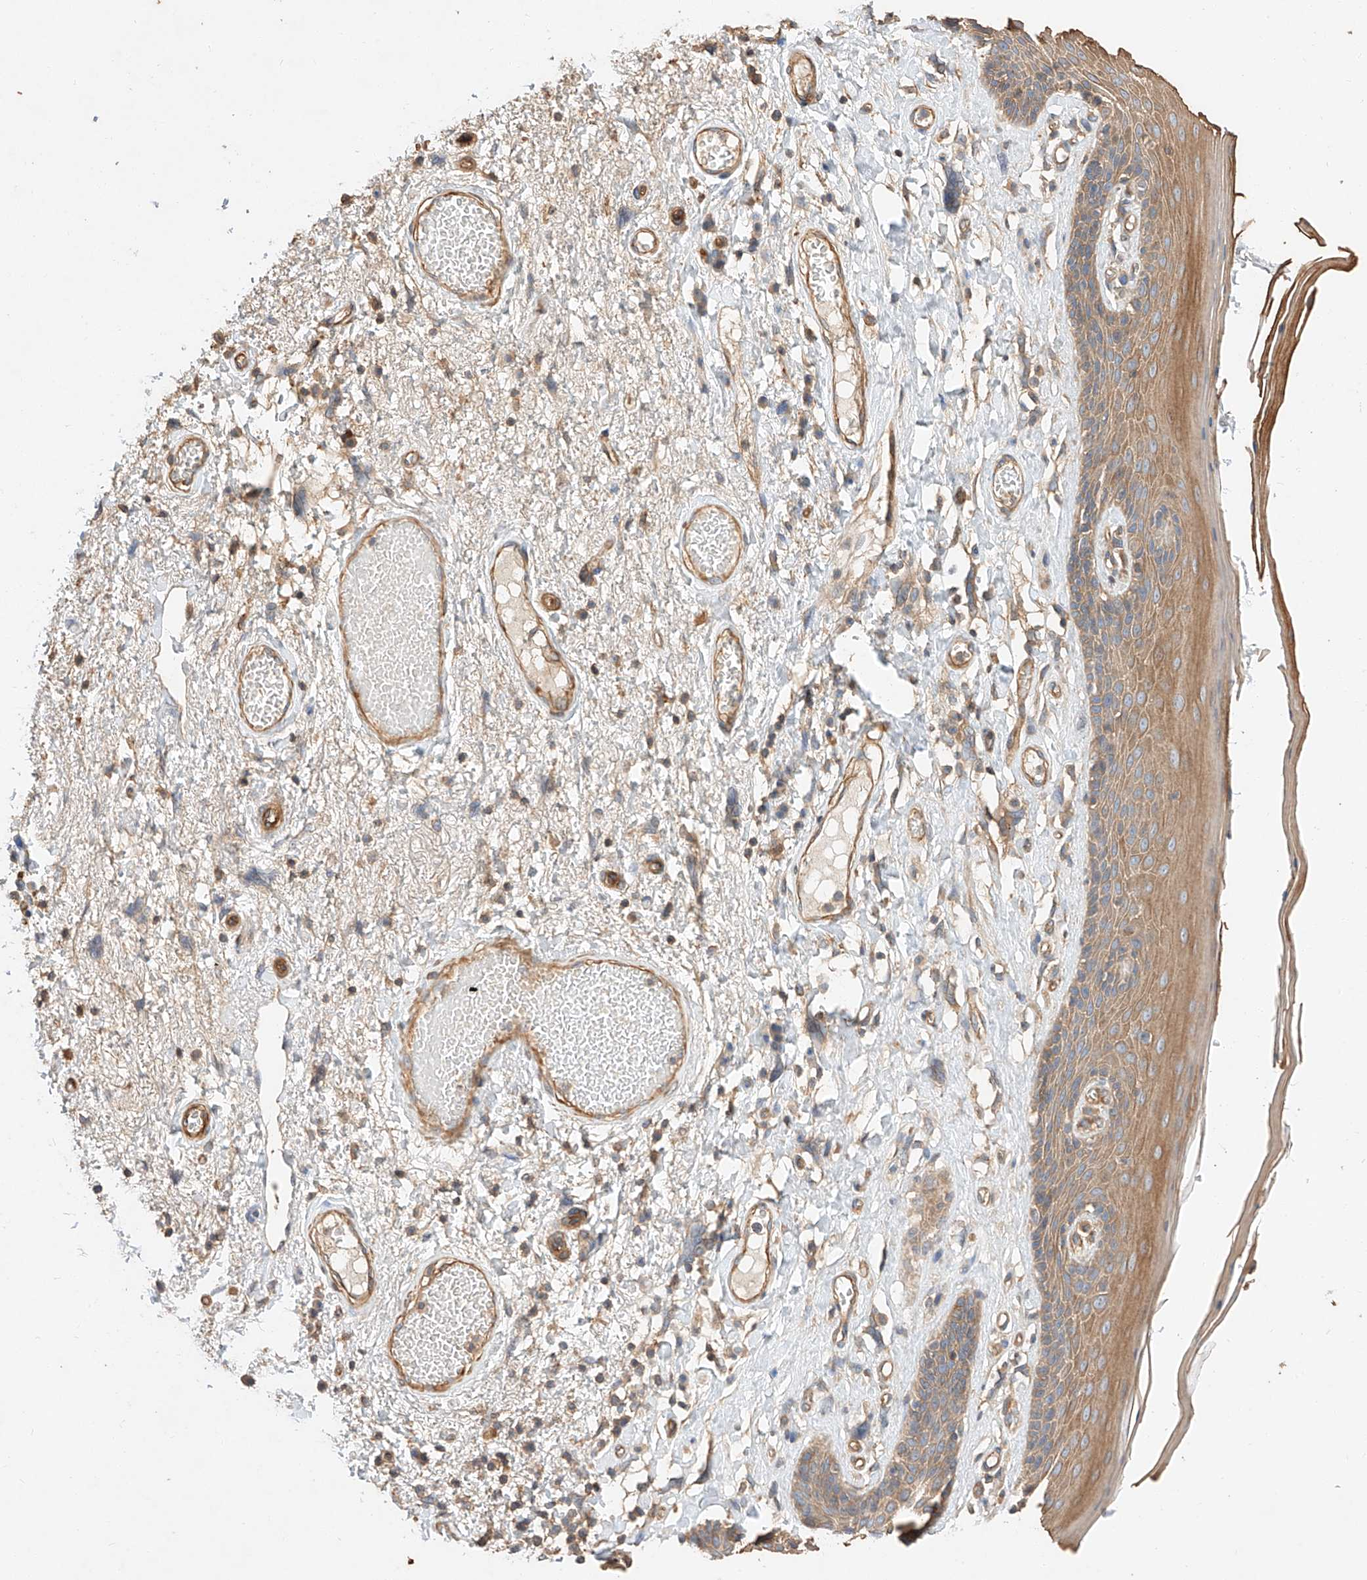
{"staining": {"intensity": "moderate", "quantity": ">75%", "location": "cytoplasmic/membranous"}, "tissue": "skin", "cell_type": "Epidermal cells", "image_type": "normal", "snomed": [{"axis": "morphology", "description": "Normal tissue, NOS"}, {"axis": "topography", "description": "Anal"}], "caption": "High-power microscopy captured an immunohistochemistry photomicrograph of unremarkable skin, revealing moderate cytoplasmic/membranous staining in about >75% of epidermal cells.", "gene": "GHDC", "patient": {"sex": "male", "age": 69}}